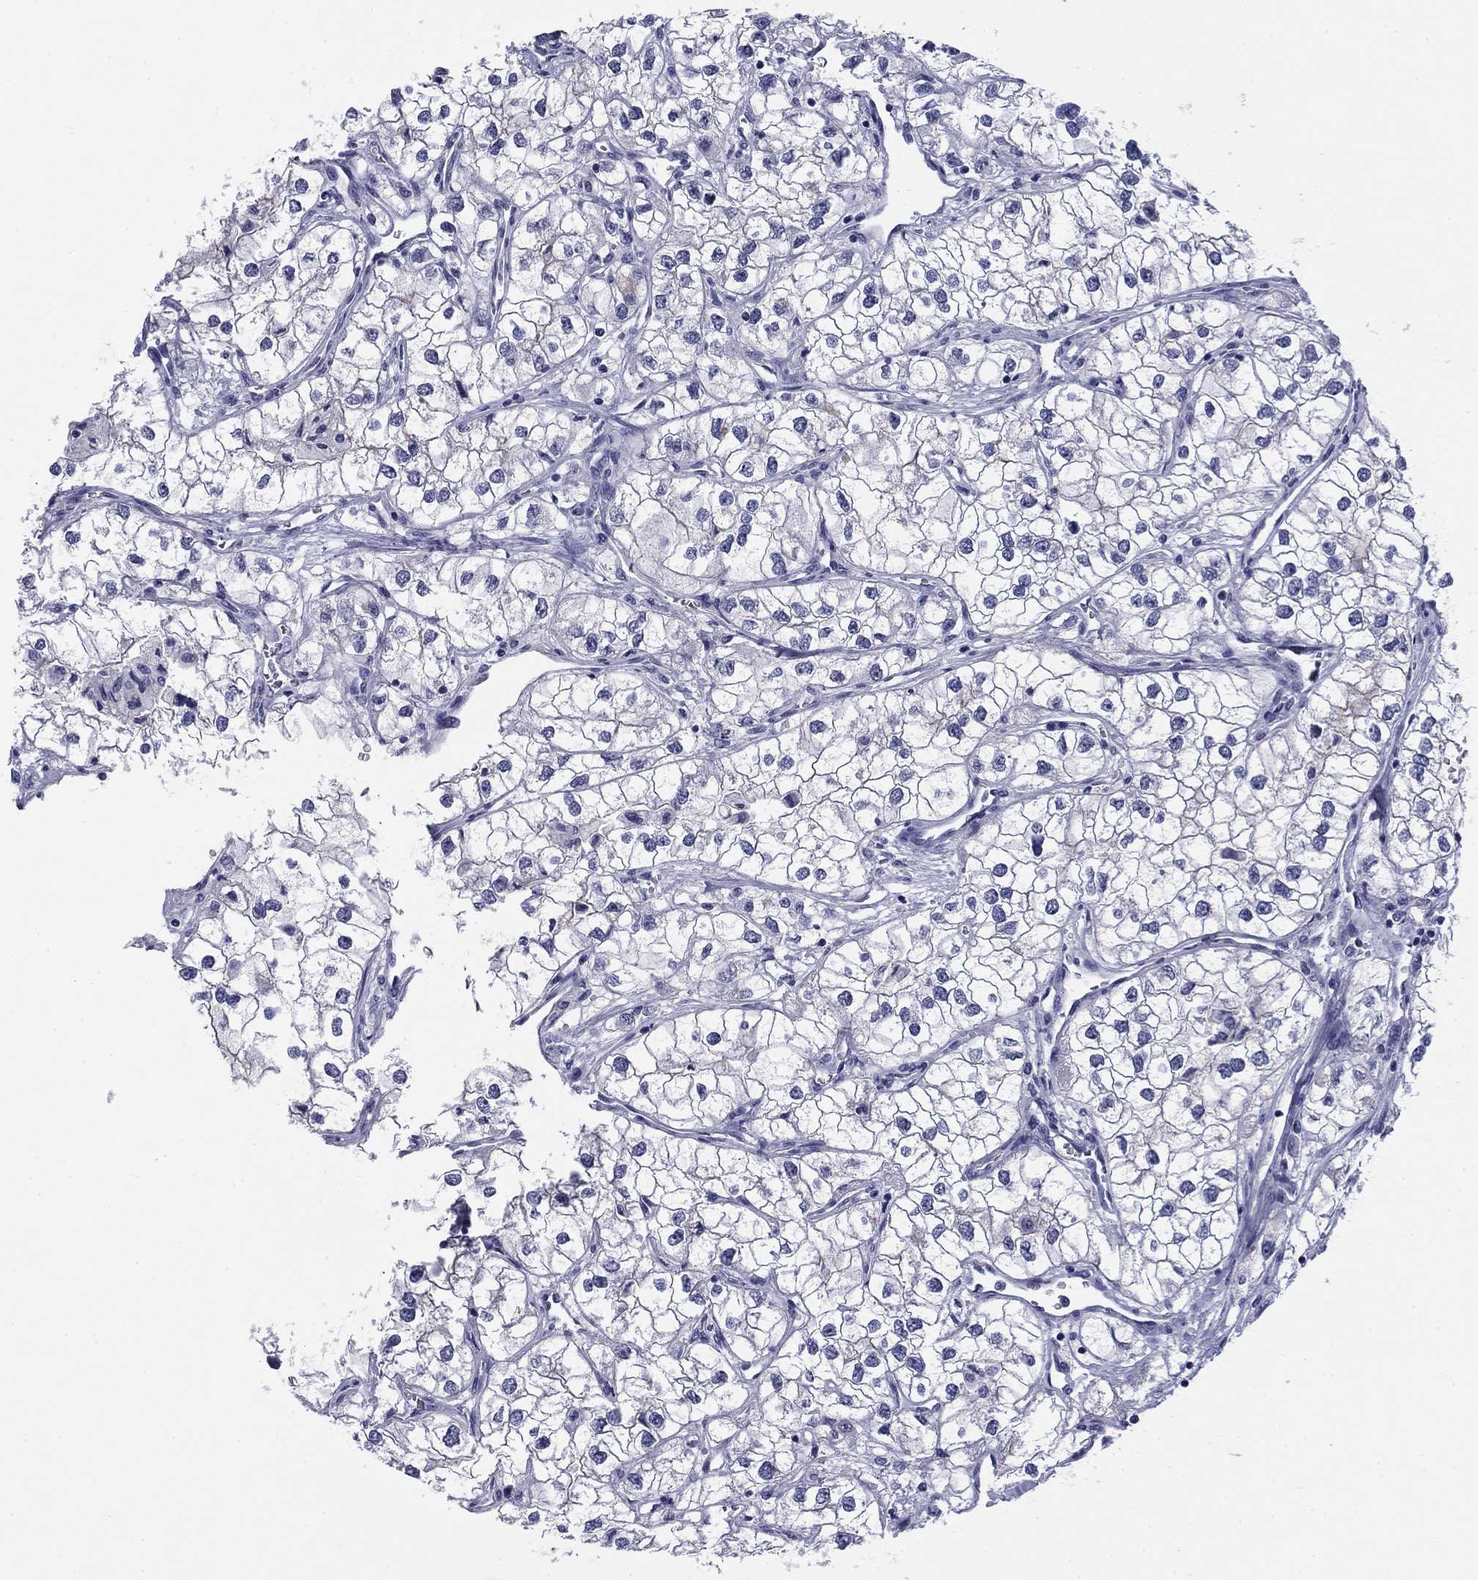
{"staining": {"intensity": "negative", "quantity": "none", "location": "none"}, "tissue": "renal cancer", "cell_type": "Tumor cells", "image_type": "cancer", "snomed": [{"axis": "morphology", "description": "Adenocarcinoma, NOS"}, {"axis": "topography", "description": "Kidney"}], "caption": "This is an immunohistochemistry (IHC) histopathology image of renal cancer (adenocarcinoma). There is no positivity in tumor cells.", "gene": "ABCC2", "patient": {"sex": "male", "age": 59}}